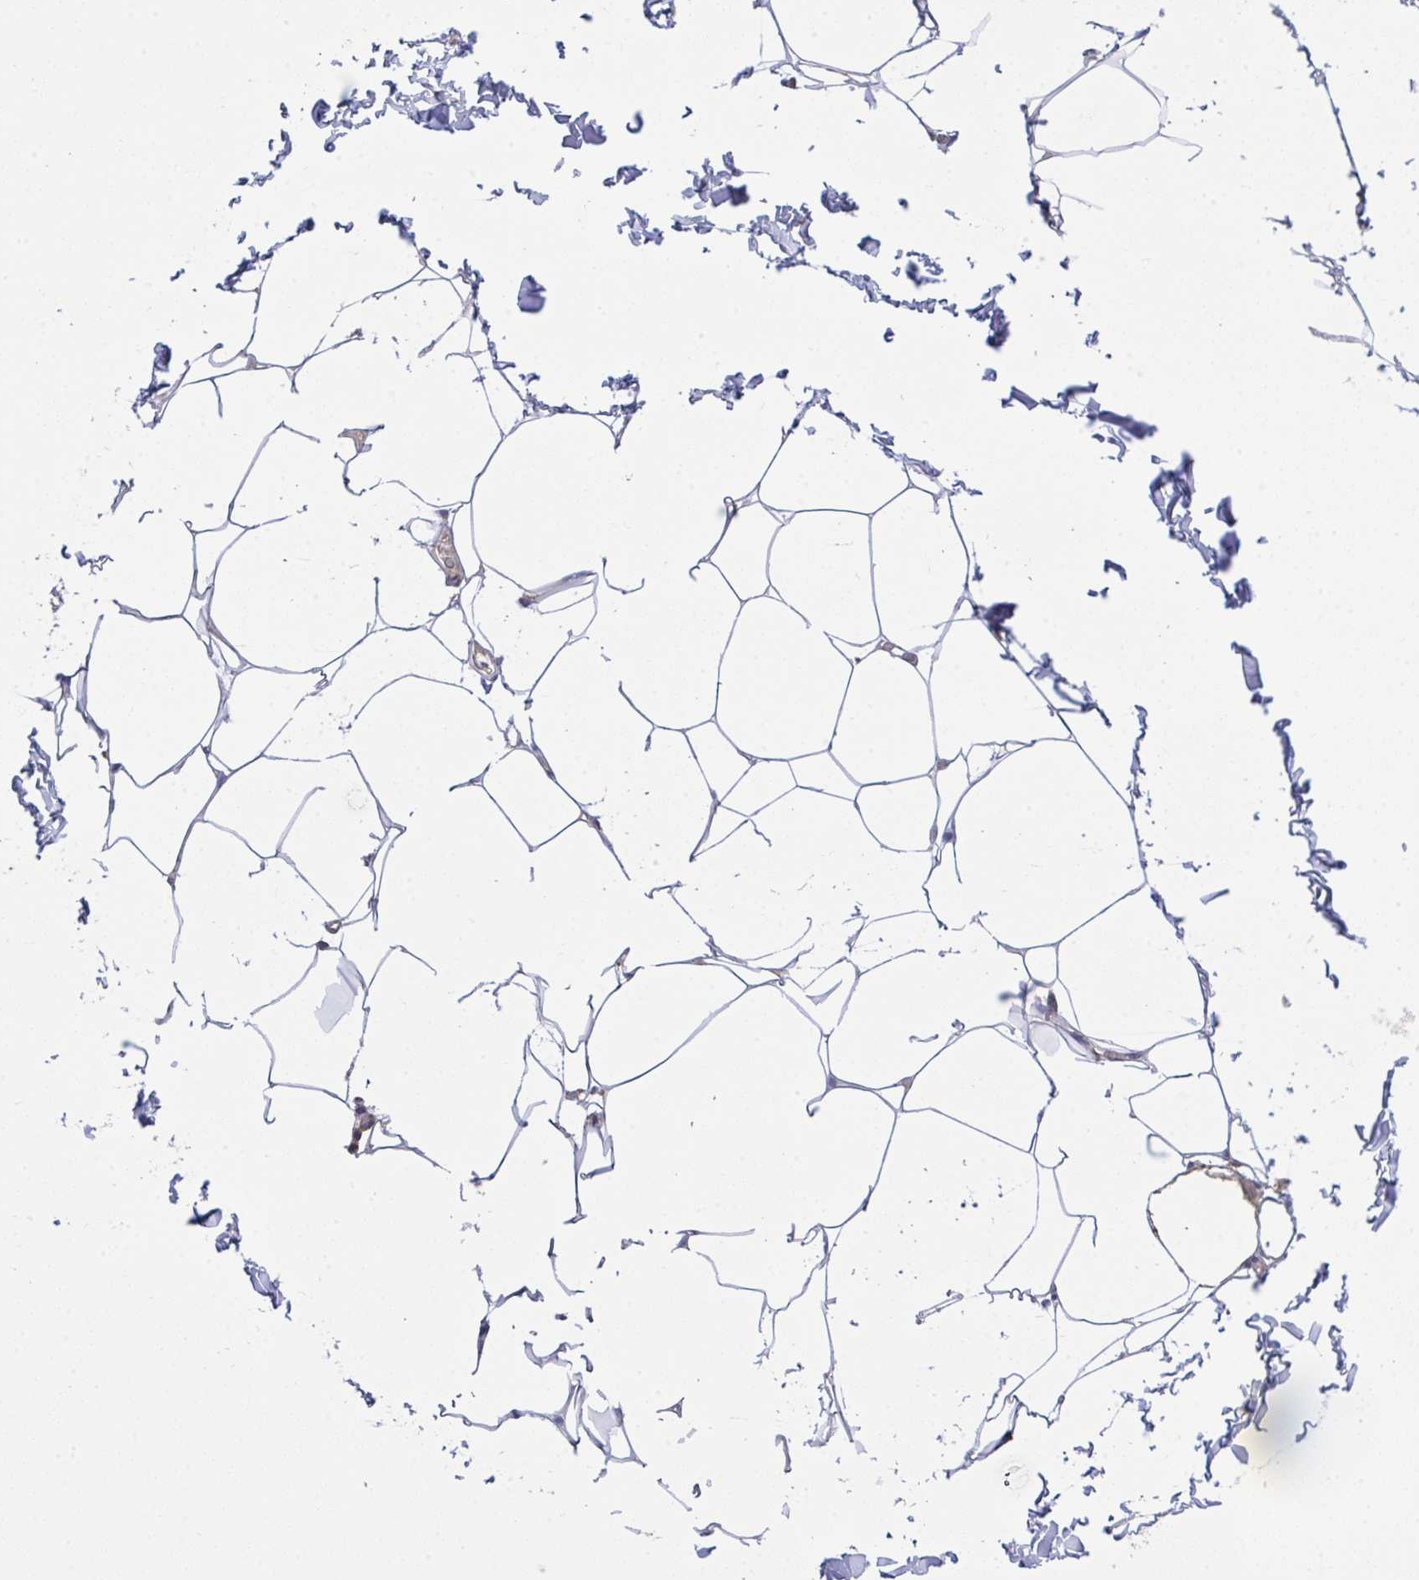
{"staining": {"intensity": "negative", "quantity": "none", "location": "none"}, "tissue": "adipose tissue", "cell_type": "Adipocytes", "image_type": "normal", "snomed": [{"axis": "morphology", "description": "Normal tissue, NOS"}, {"axis": "topography", "description": "Skin"}, {"axis": "topography", "description": "Peripheral nerve tissue"}], "caption": "Immunohistochemical staining of benign adipose tissue displays no significant staining in adipocytes. The staining is performed using DAB brown chromogen with nuclei counter-stained in using hematoxylin.", "gene": "PPM1H", "patient": {"sex": "female", "age": 45}}